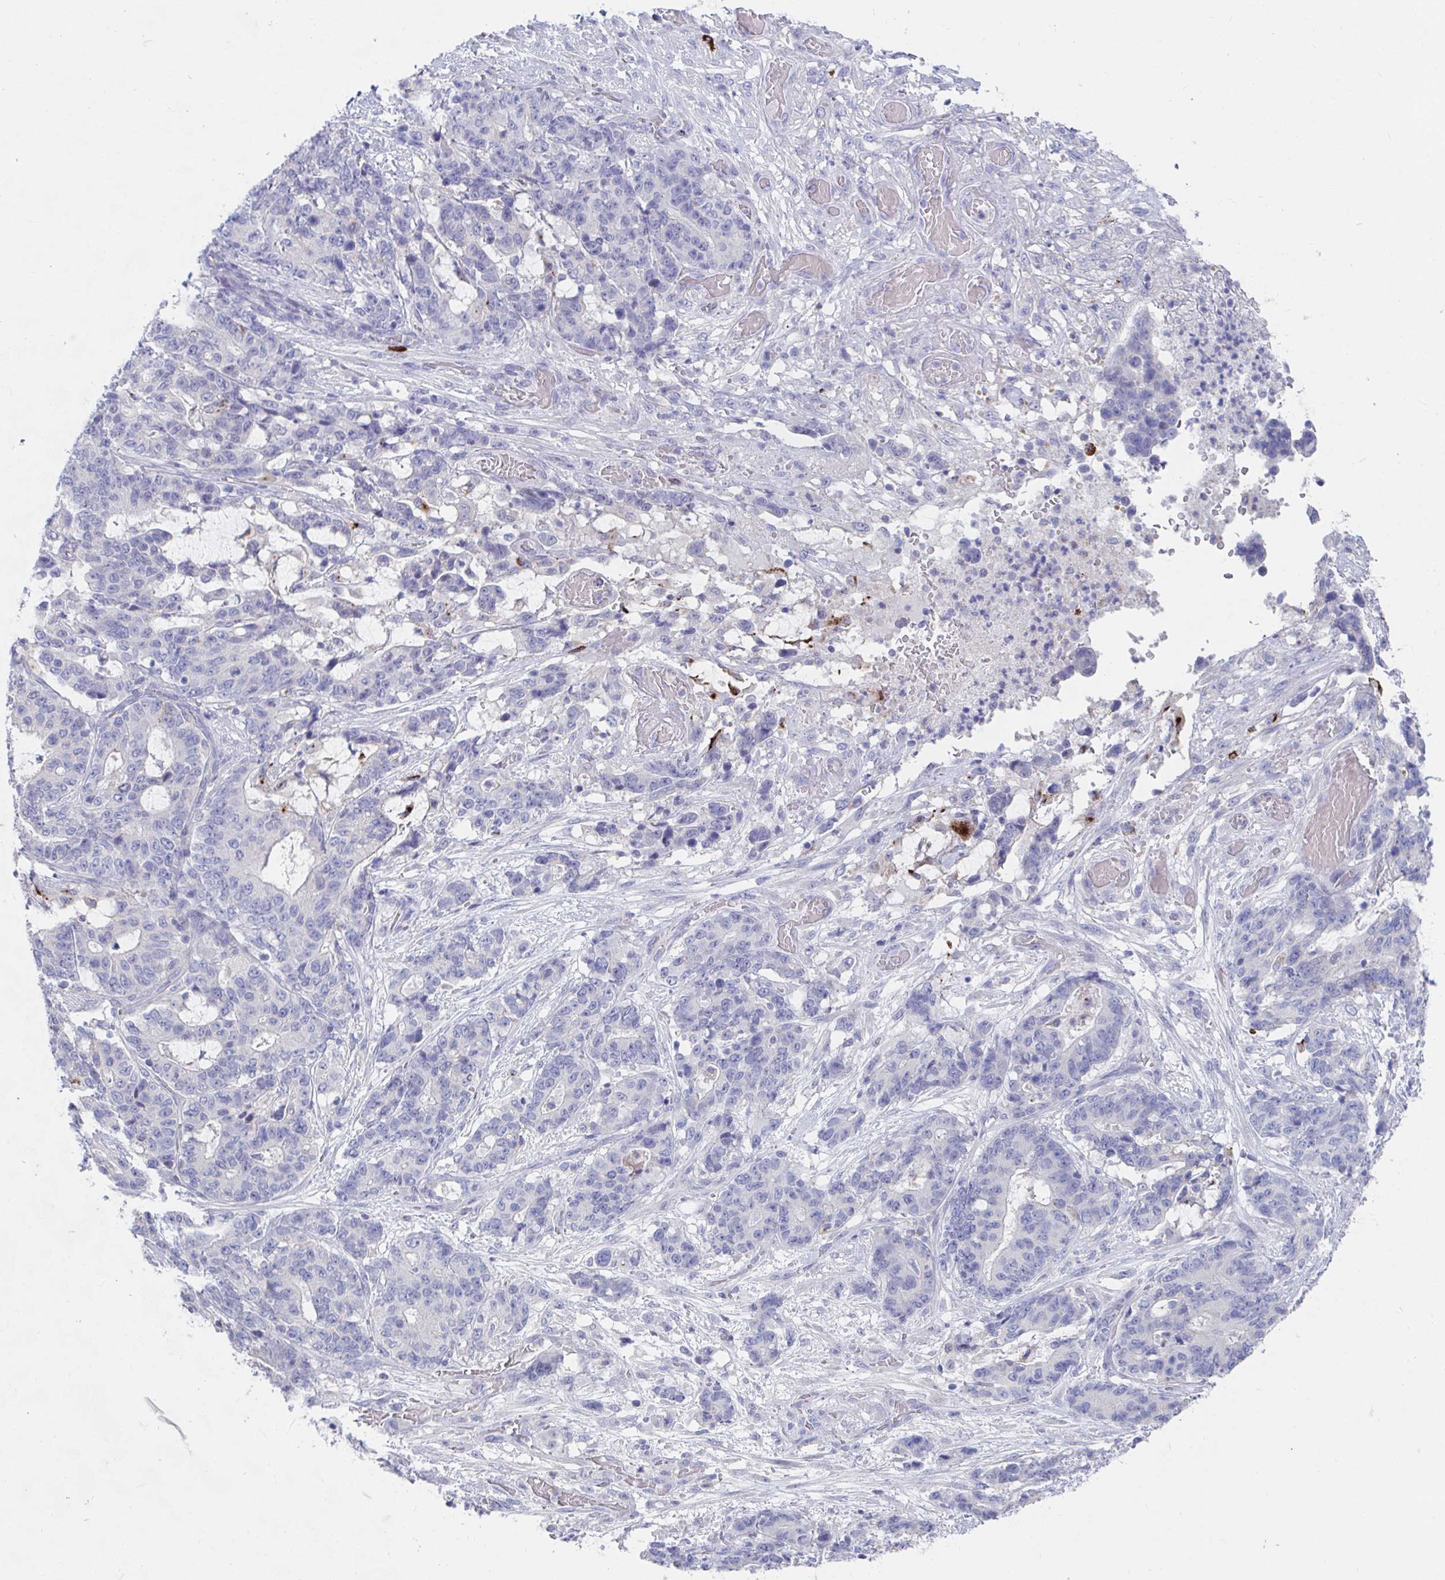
{"staining": {"intensity": "negative", "quantity": "none", "location": "none"}, "tissue": "stomach cancer", "cell_type": "Tumor cells", "image_type": "cancer", "snomed": [{"axis": "morphology", "description": "Normal tissue, NOS"}, {"axis": "morphology", "description": "Adenocarcinoma, NOS"}, {"axis": "topography", "description": "Stomach"}], "caption": "Tumor cells show no significant protein staining in stomach adenocarcinoma.", "gene": "KCNK5", "patient": {"sex": "female", "age": 64}}